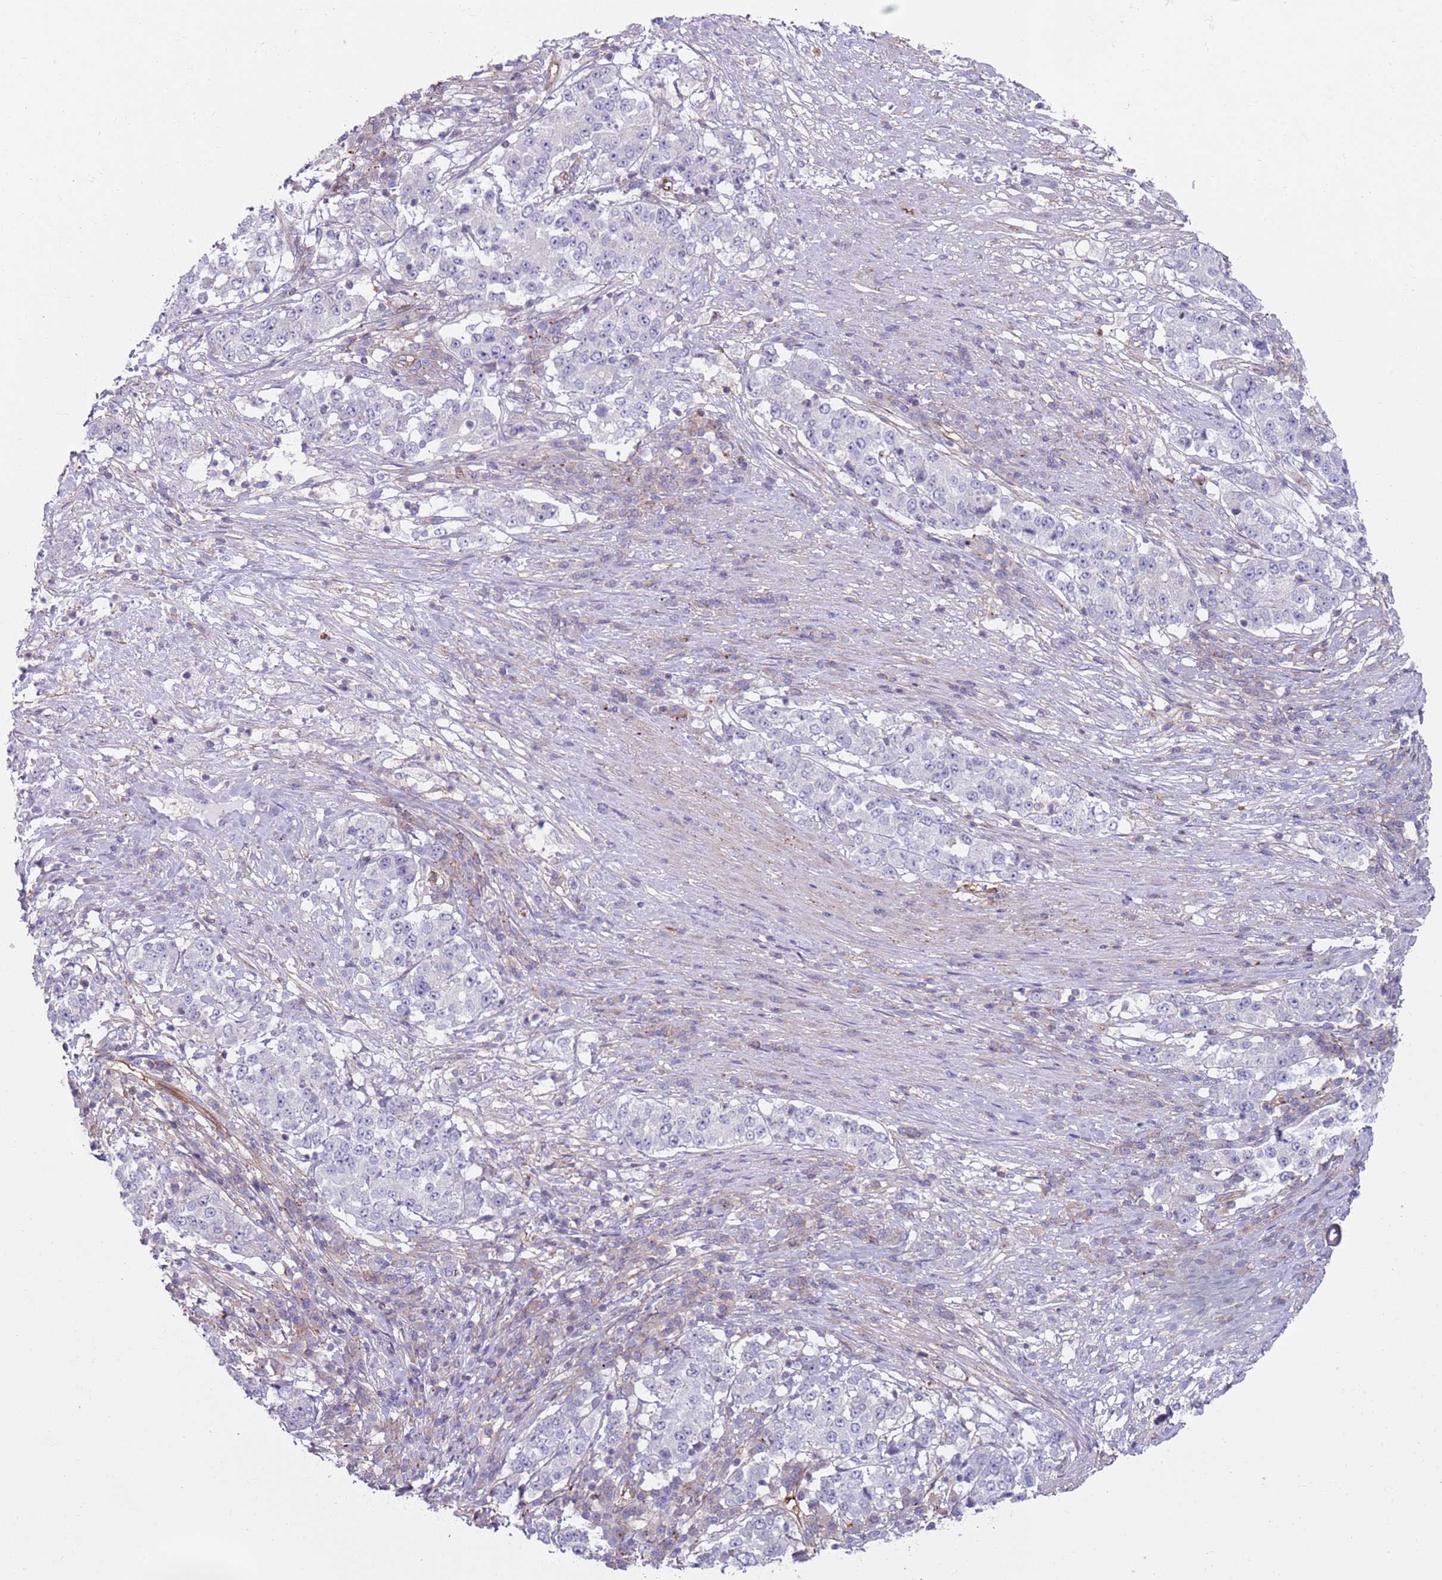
{"staining": {"intensity": "negative", "quantity": "none", "location": "none"}, "tissue": "stomach cancer", "cell_type": "Tumor cells", "image_type": "cancer", "snomed": [{"axis": "morphology", "description": "Adenocarcinoma, NOS"}, {"axis": "topography", "description": "Stomach"}], "caption": "Stomach adenocarcinoma stained for a protein using IHC reveals no expression tumor cells.", "gene": "GNAI3", "patient": {"sex": "male", "age": 59}}